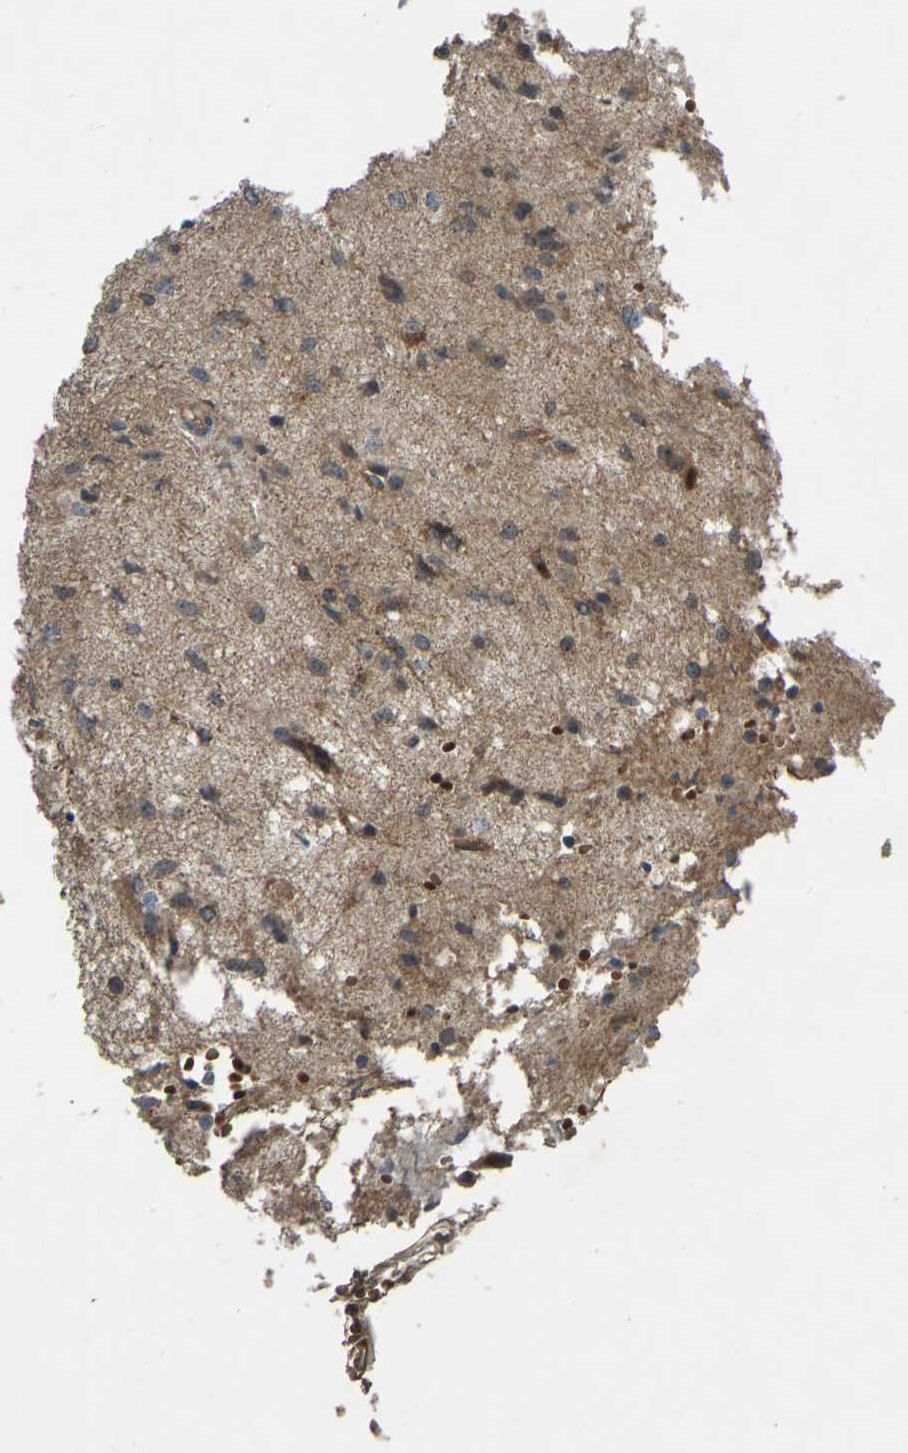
{"staining": {"intensity": "moderate", "quantity": ">75%", "location": "cytoplasmic/membranous"}, "tissue": "glioma", "cell_type": "Tumor cells", "image_type": "cancer", "snomed": [{"axis": "morphology", "description": "Glioma, malignant, High grade"}, {"axis": "topography", "description": "Brain"}], "caption": "Protein expression analysis of human glioma reveals moderate cytoplasmic/membranous staining in approximately >75% of tumor cells.", "gene": "ZNF71", "patient": {"sex": "female", "age": 59}}